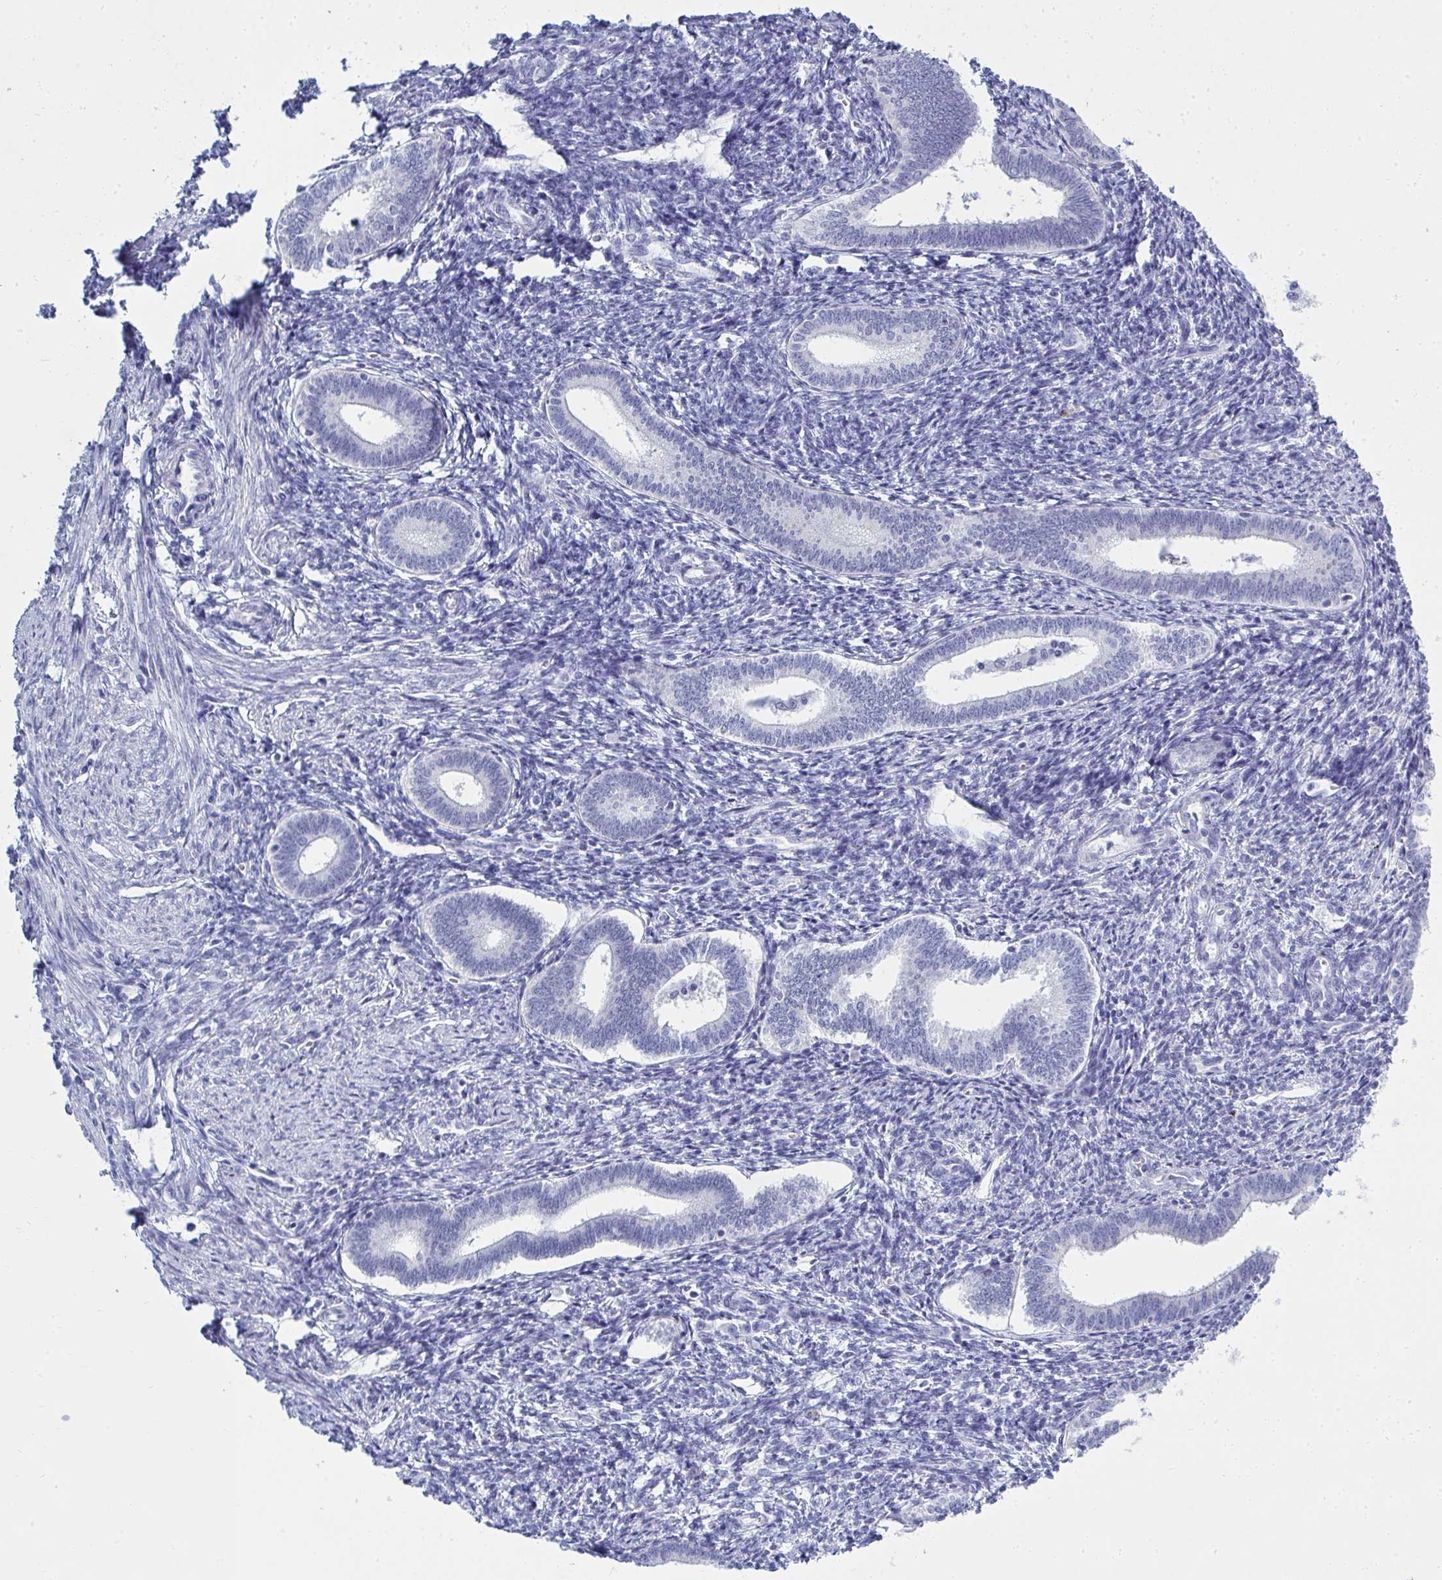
{"staining": {"intensity": "negative", "quantity": "none", "location": "none"}, "tissue": "endometrium", "cell_type": "Cells in endometrial stroma", "image_type": "normal", "snomed": [{"axis": "morphology", "description": "Normal tissue, NOS"}, {"axis": "topography", "description": "Endometrium"}], "caption": "Micrograph shows no significant protein positivity in cells in endometrial stroma of normal endometrium. (DAB immunohistochemistry (IHC), high magnification).", "gene": "QDPR", "patient": {"sex": "female", "age": 41}}